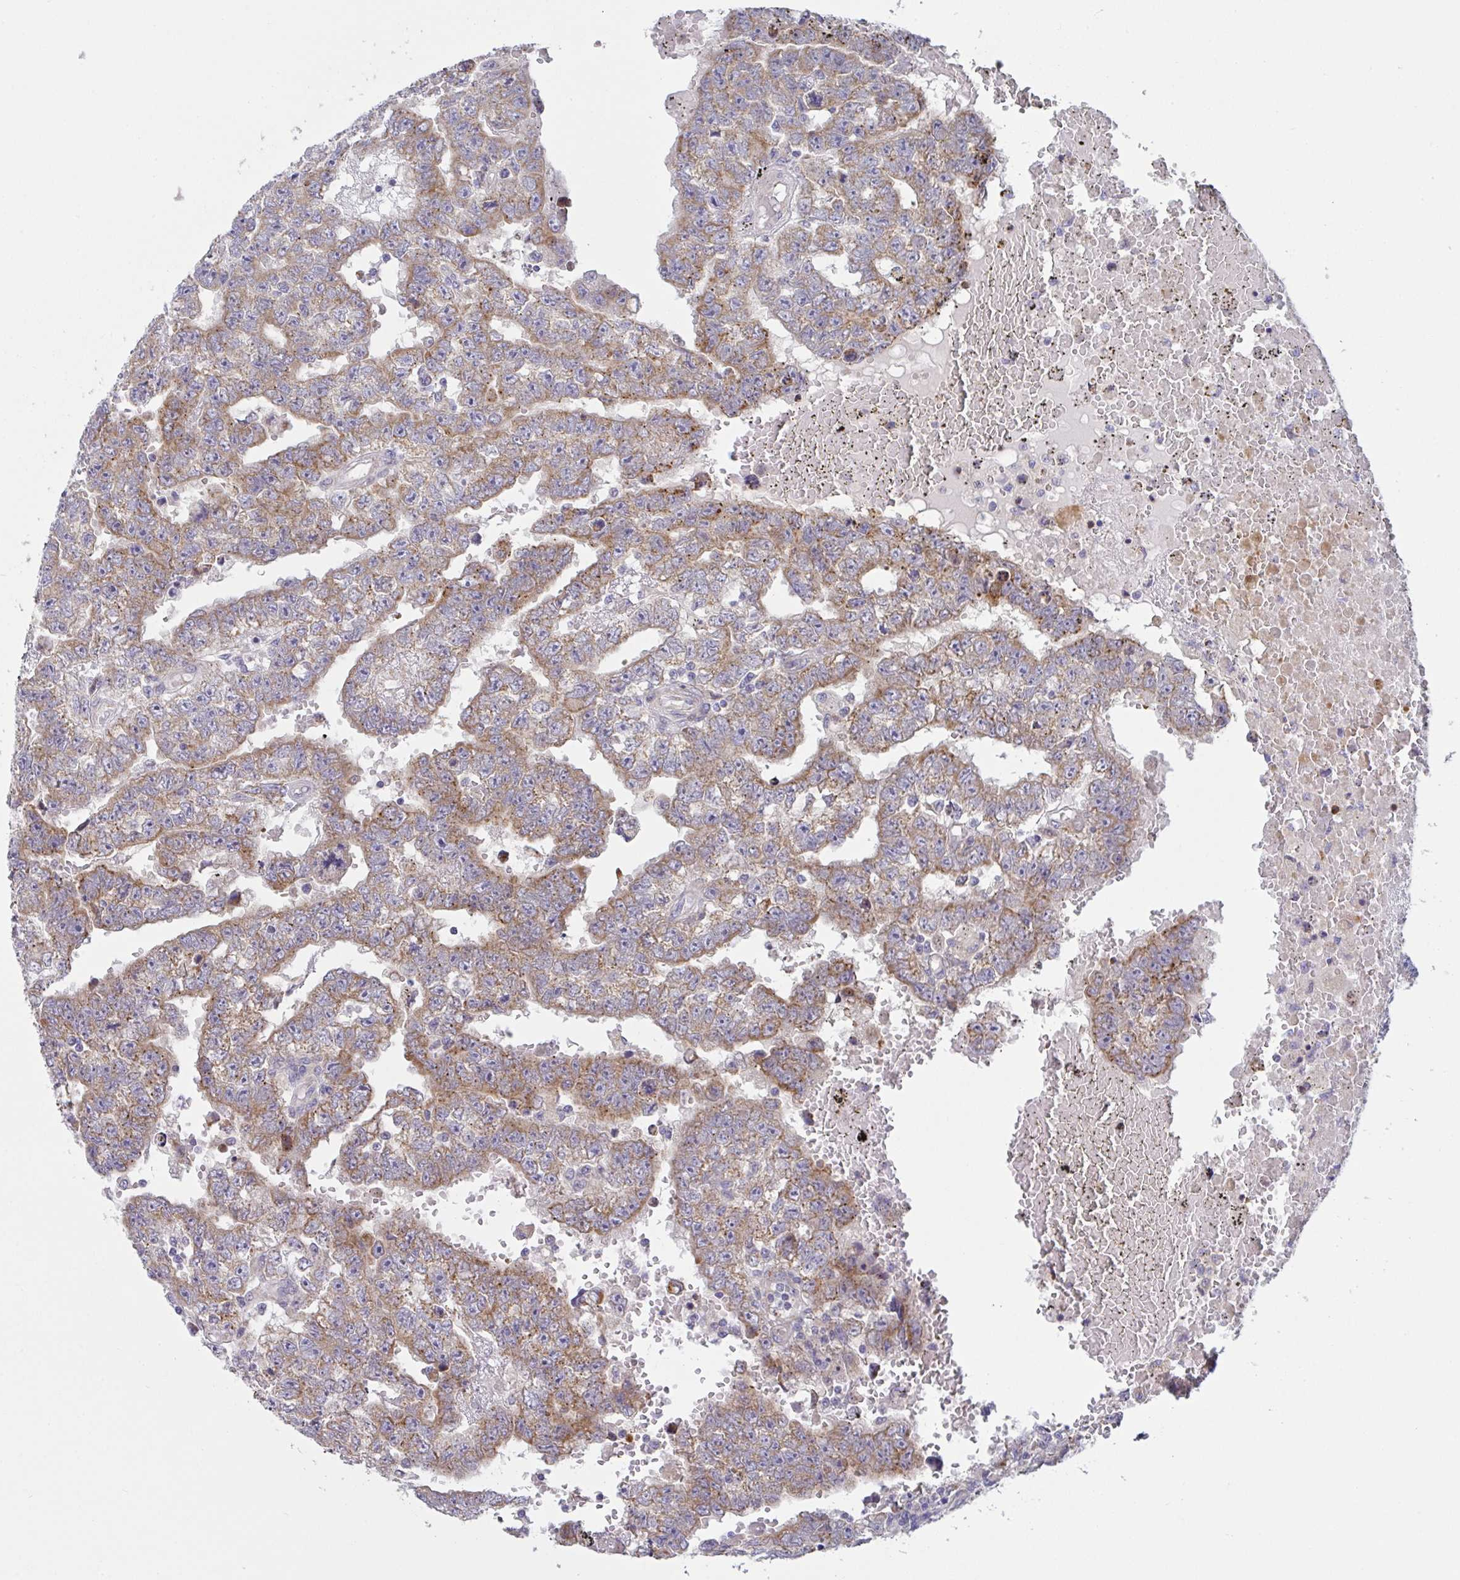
{"staining": {"intensity": "moderate", "quantity": ">75%", "location": "cytoplasmic/membranous"}, "tissue": "testis cancer", "cell_type": "Tumor cells", "image_type": "cancer", "snomed": [{"axis": "morphology", "description": "Carcinoma, Embryonal, NOS"}, {"axis": "topography", "description": "Testis"}], "caption": "Testis cancer (embryonal carcinoma) stained with a protein marker demonstrates moderate staining in tumor cells.", "gene": "MRPS2", "patient": {"sex": "male", "age": 25}}